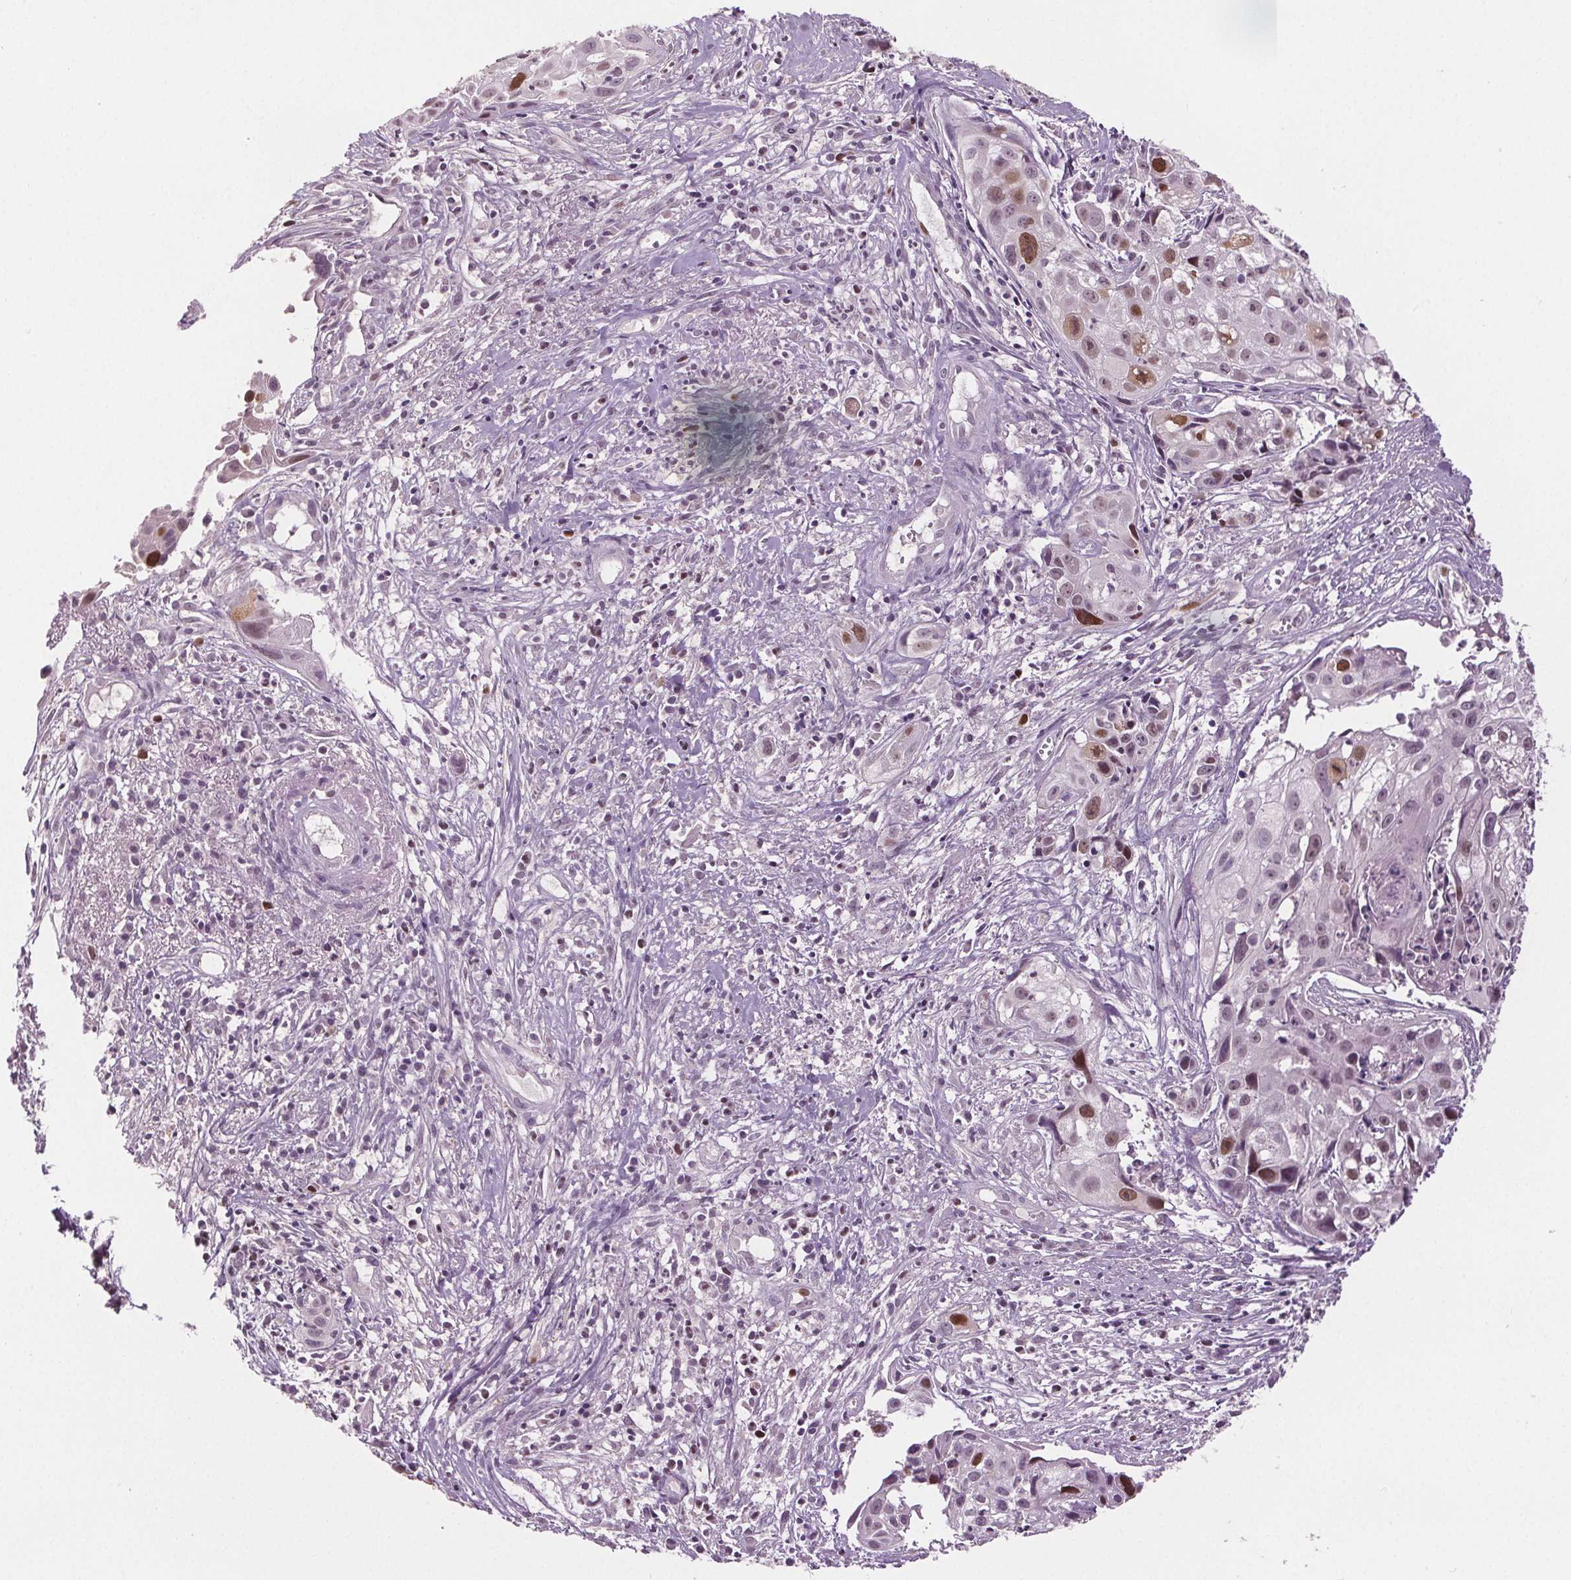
{"staining": {"intensity": "moderate", "quantity": "<25%", "location": "nuclear"}, "tissue": "cervical cancer", "cell_type": "Tumor cells", "image_type": "cancer", "snomed": [{"axis": "morphology", "description": "Squamous cell carcinoma, NOS"}, {"axis": "topography", "description": "Cervix"}], "caption": "Brown immunohistochemical staining in human cervical squamous cell carcinoma shows moderate nuclear positivity in approximately <25% of tumor cells. The staining was performed using DAB (3,3'-diaminobenzidine), with brown indicating positive protein expression. Nuclei are stained blue with hematoxylin.", "gene": "CENPF", "patient": {"sex": "female", "age": 53}}